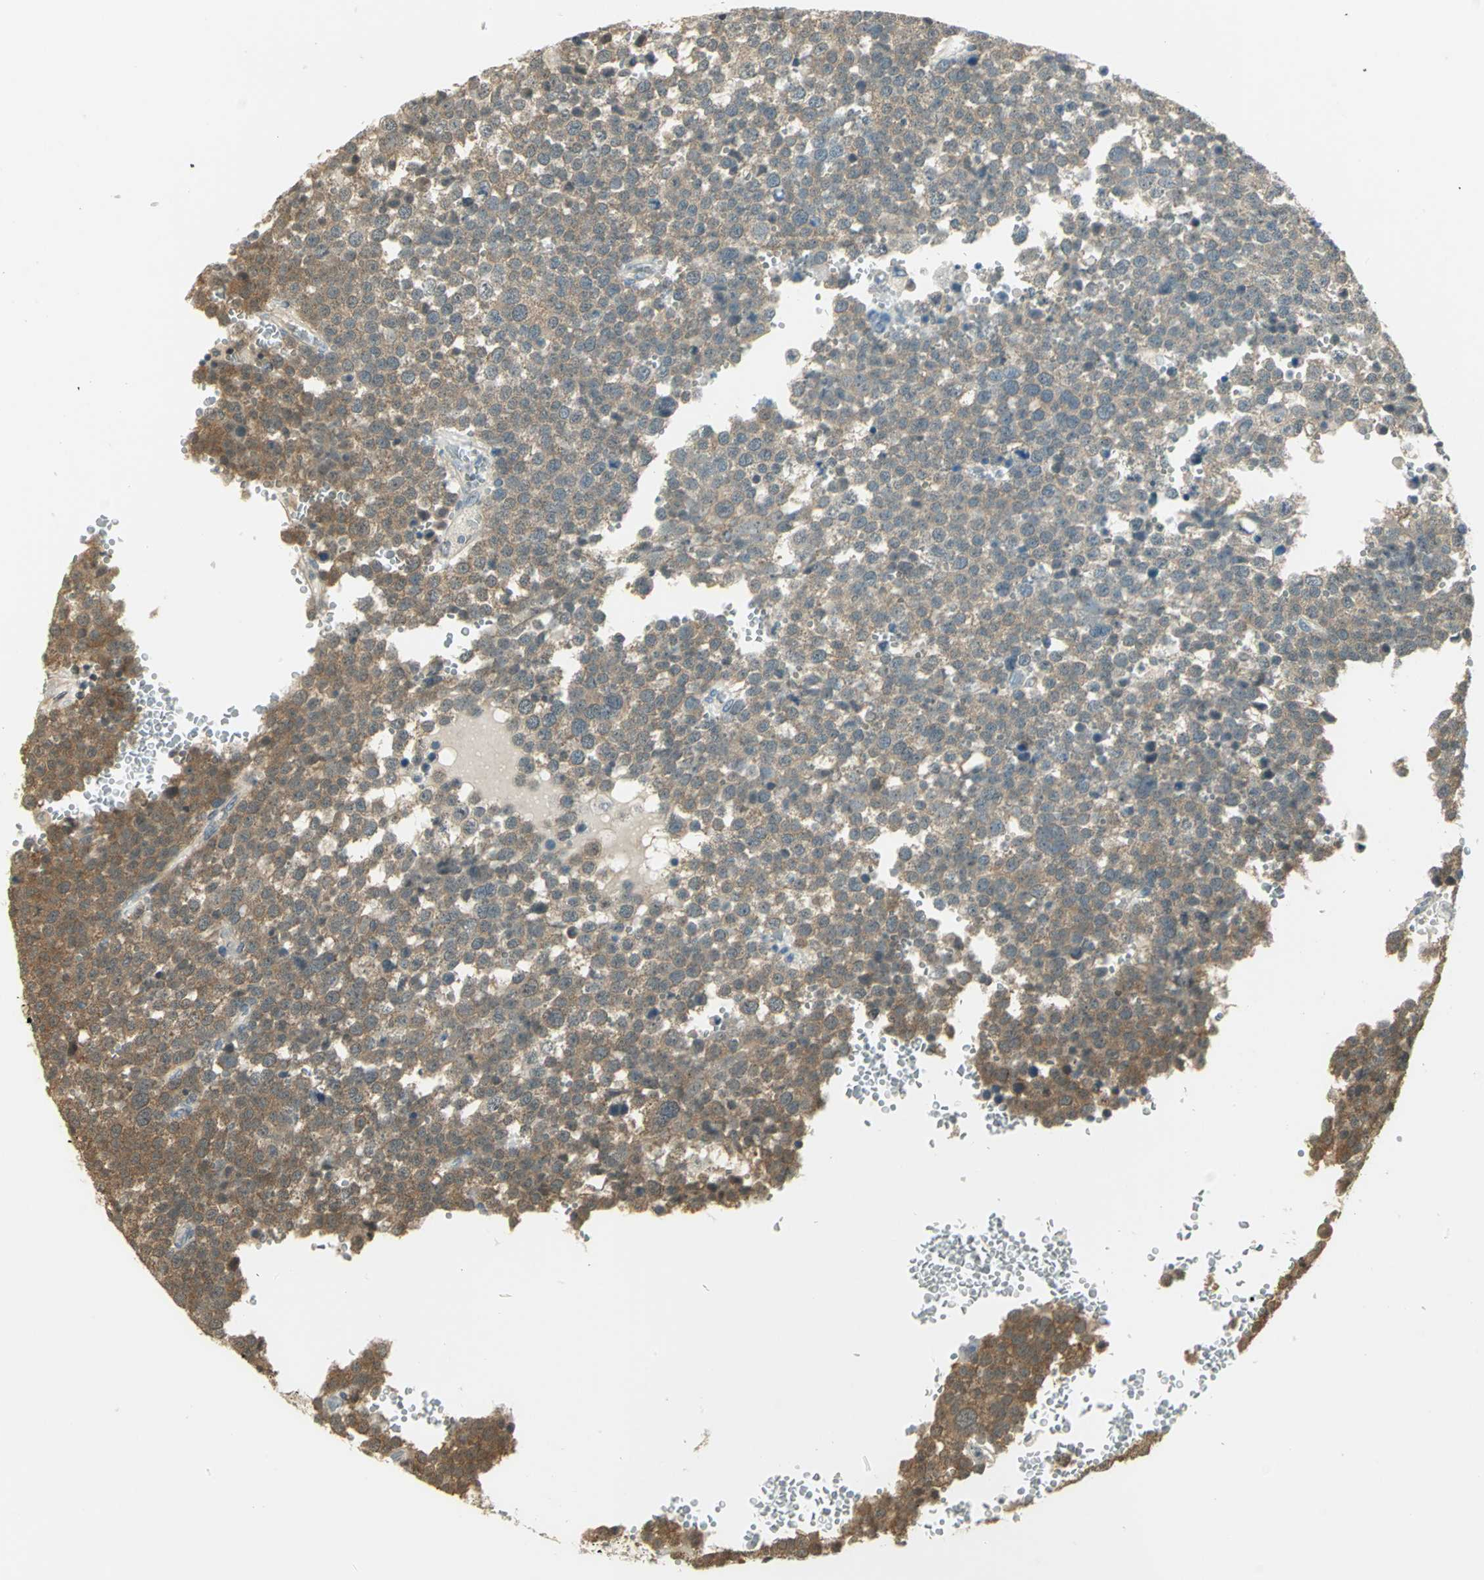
{"staining": {"intensity": "moderate", "quantity": ">75%", "location": "cytoplasmic/membranous"}, "tissue": "testis cancer", "cell_type": "Tumor cells", "image_type": "cancer", "snomed": [{"axis": "morphology", "description": "Seminoma, NOS"}, {"axis": "topography", "description": "Testis"}], "caption": "A high-resolution image shows immunohistochemistry staining of testis seminoma, which displays moderate cytoplasmic/membranous staining in about >75% of tumor cells.", "gene": "CDC34", "patient": {"sex": "male", "age": 71}}